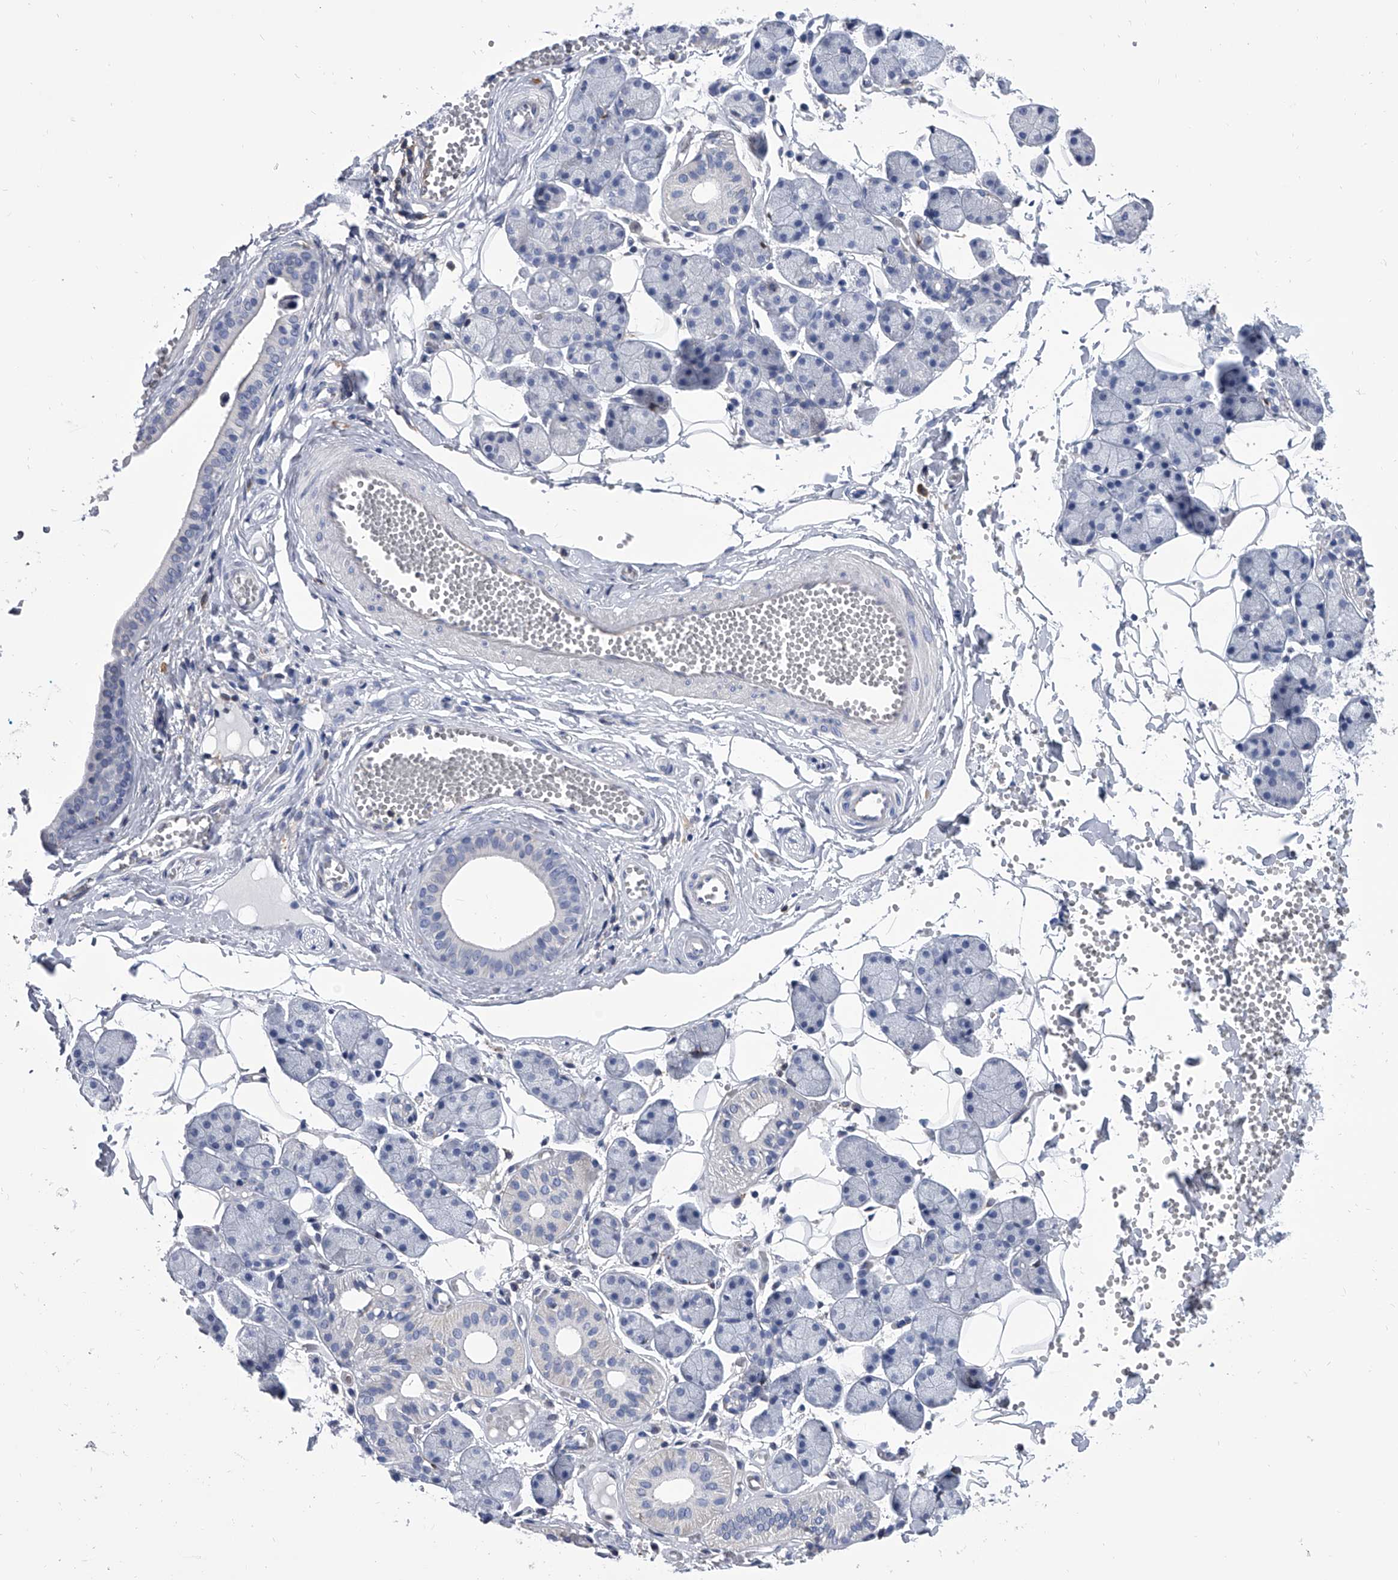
{"staining": {"intensity": "weak", "quantity": "<25%", "location": "cytoplasmic/membranous"}, "tissue": "salivary gland", "cell_type": "Glandular cells", "image_type": "normal", "snomed": [{"axis": "morphology", "description": "Normal tissue, NOS"}, {"axis": "topography", "description": "Salivary gland"}], "caption": "Glandular cells are negative for protein expression in normal human salivary gland. (DAB (3,3'-diaminobenzidine) immunohistochemistry with hematoxylin counter stain).", "gene": "SERPINB9", "patient": {"sex": "female", "age": 33}}